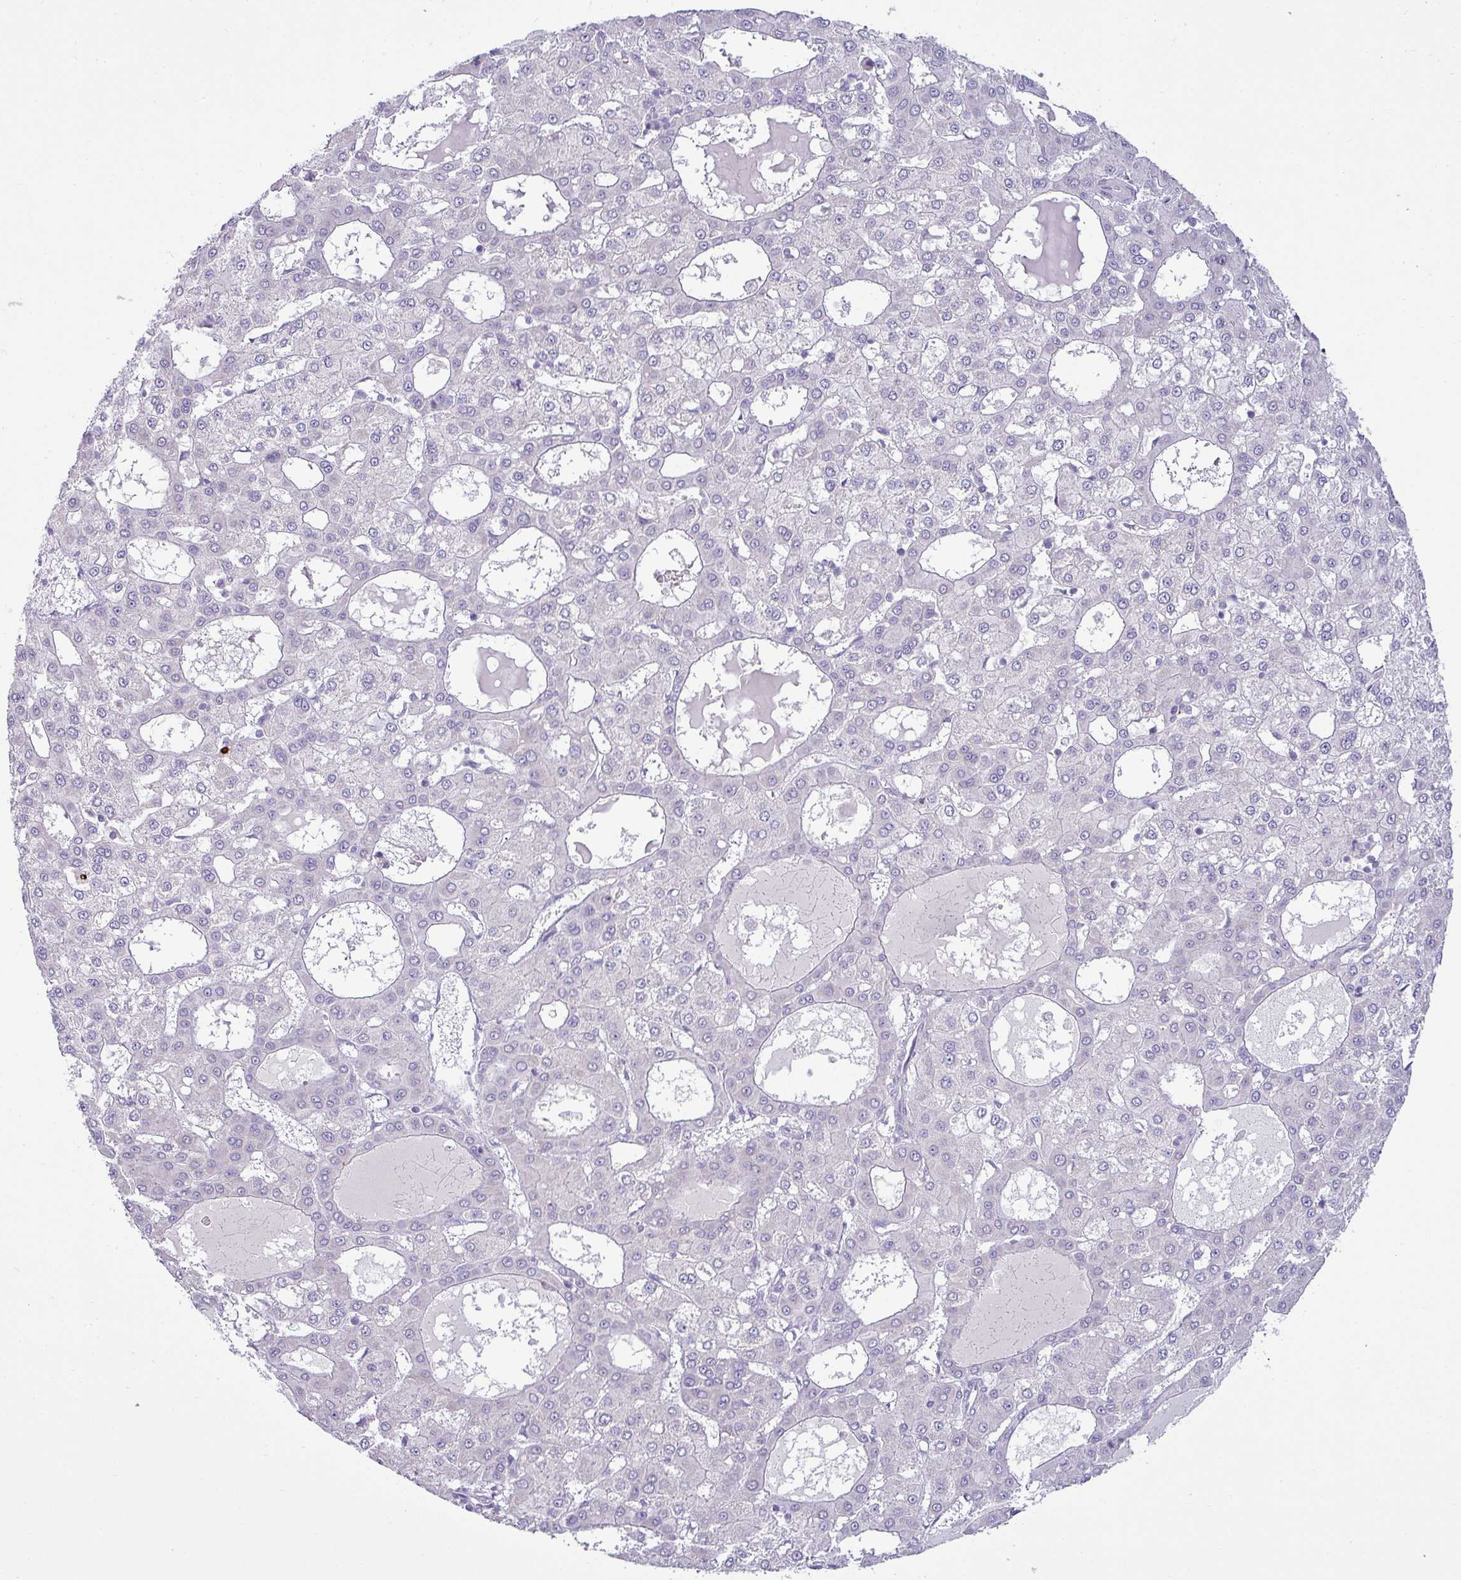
{"staining": {"intensity": "negative", "quantity": "none", "location": "none"}, "tissue": "liver cancer", "cell_type": "Tumor cells", "image_type": "cancer", "snomed": [{"axis": "morphology", "description": "Carcinoma, Hepatocellular, NOS"}, {"axis": "topography", "description": "Liver"}], "caption": "Liver cancer stained for a protein using immunohistochemistry (IHC) reveals no staining tumor cells.", "gene": "HBEGF", "patient": {"sex": "male", "age": 47}}